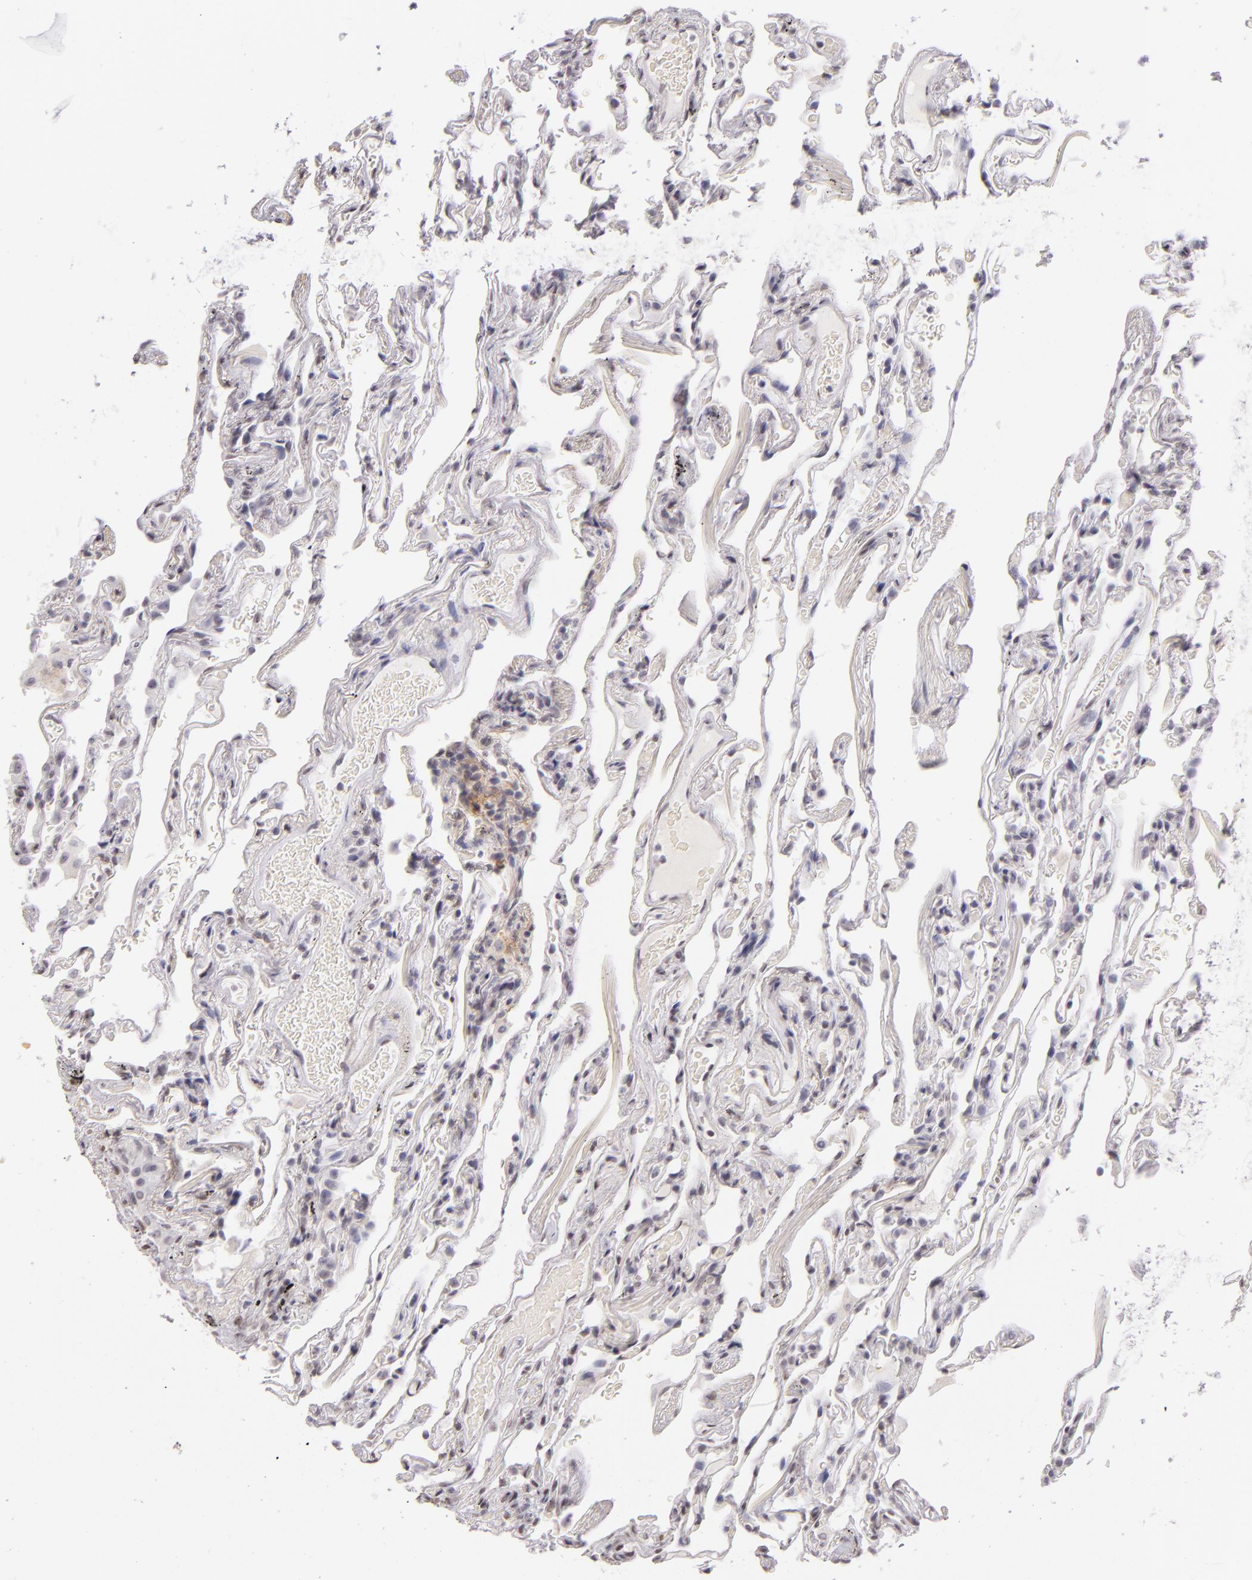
{"staining": {"intensity": "negative", "quantity": "none", "location": "none"}, "tissue": "lung", "cell_type": "Alveolar cells", "image_type": "normal", "snomed": [{"axis": "morphology", "description": "Normal tissue, NOS"}, {"axis": "morphology", "description": "Inflammation, NOS"}, {"axis": "topography", "description": "Lung"}], "caption": "This is a histopathology image of immunohistochemistry (IHC) staining of normal lung, which shows no positivity in alveolar cells.", "gene": "CD40", "patient": {"sex": "male", "age": 69}}